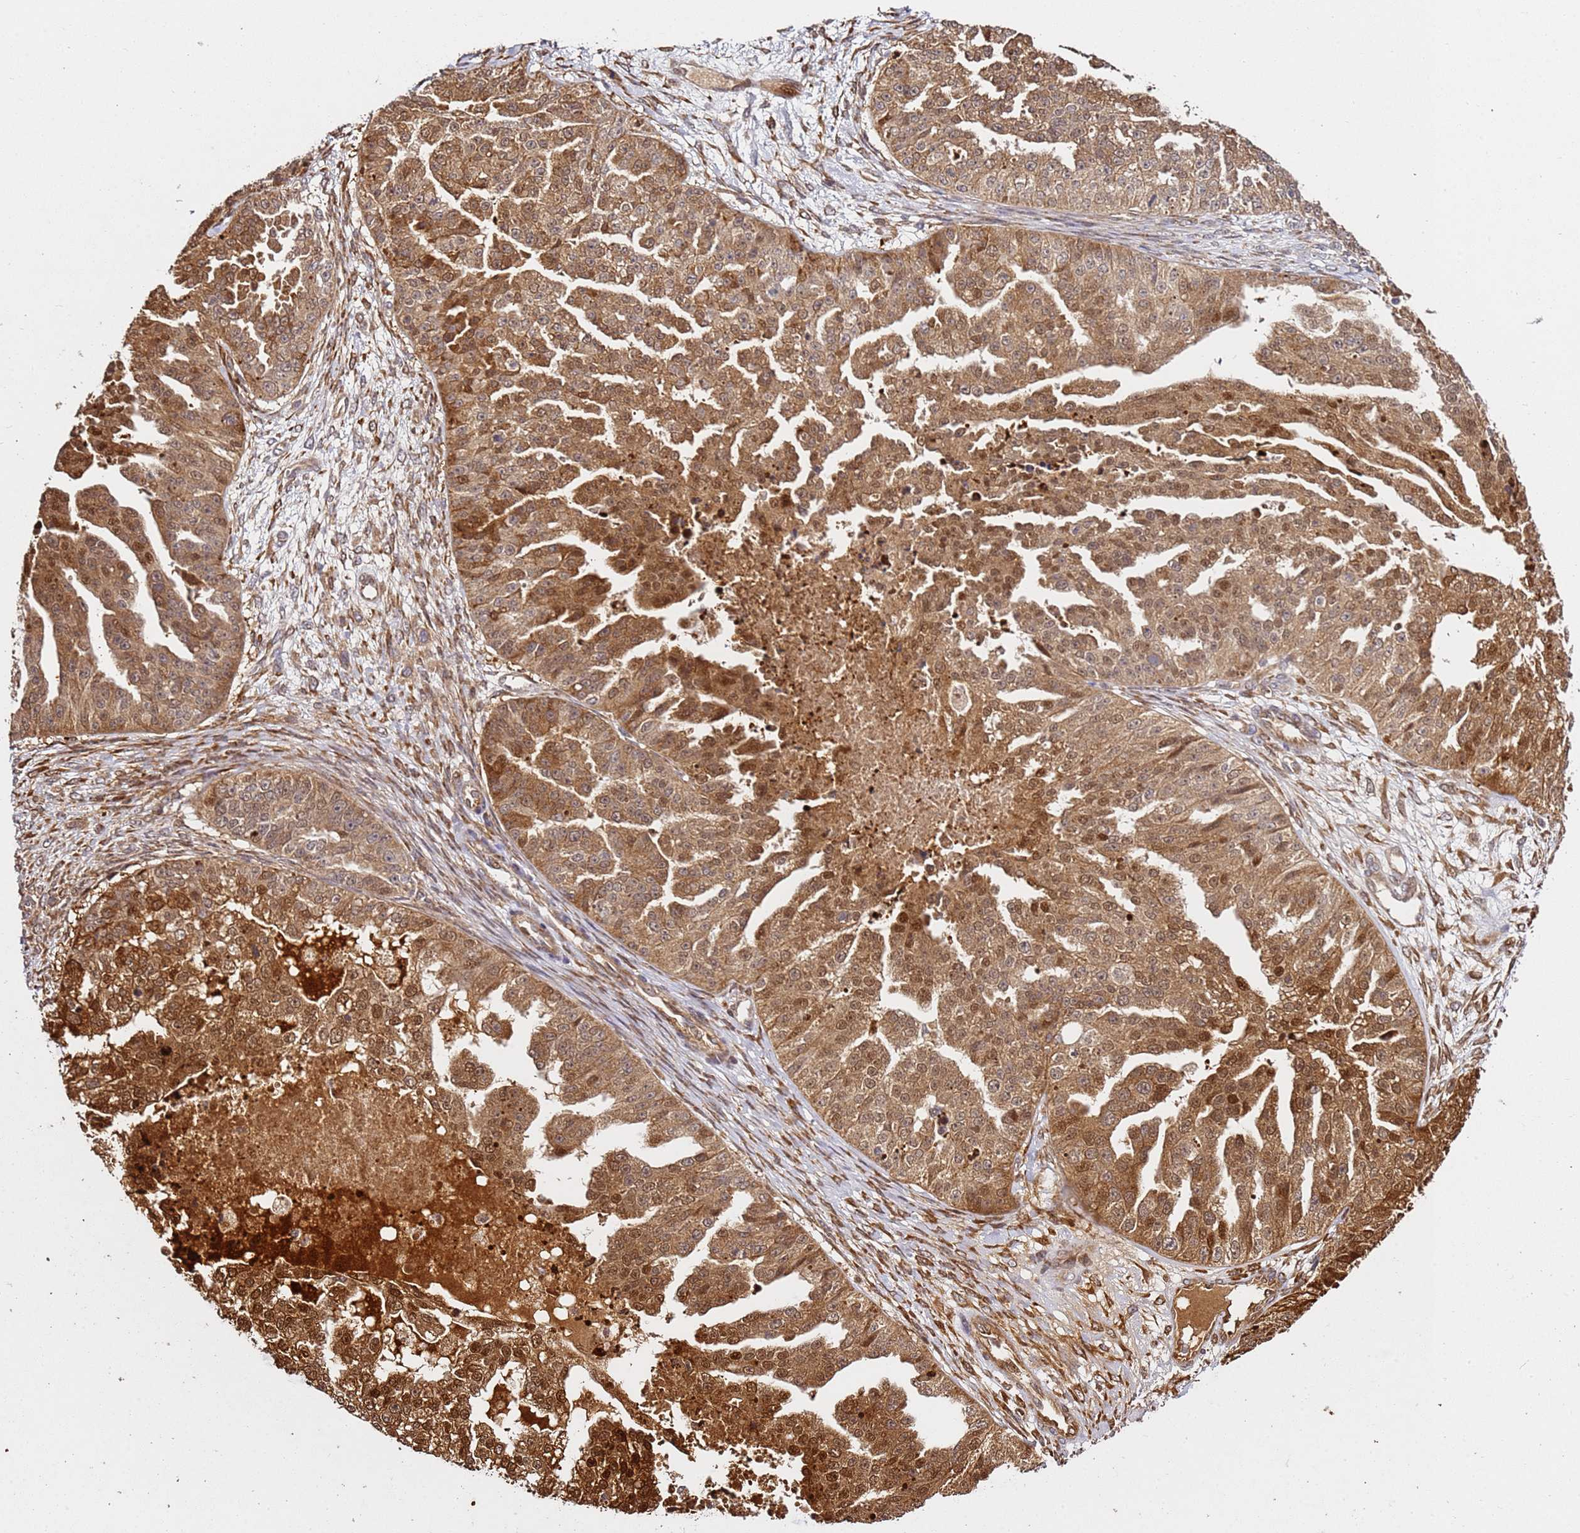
{"staining": {"intensity": "moderate", "quantity": ">75%", "location": "cytoplasmic/membranous,nuclear"}, "tissue": "ovarian cancer", "cell_type": "Tumor cells", "image_type": "cancer", "snomed": [{"axis": "morphology", "description": "Cystadenocarcinoma, serous, NOS"}, {"axis": "topography", "description": "Ovary"}], "caption": "Tumor cells exhibit medium levels of moderate cytoplasmic/membranous and nuclear expression in approximately >75% of cells in ovarian cancer.", "gene": "SMOX", "patient": {"sex": "female", "age": 58}}